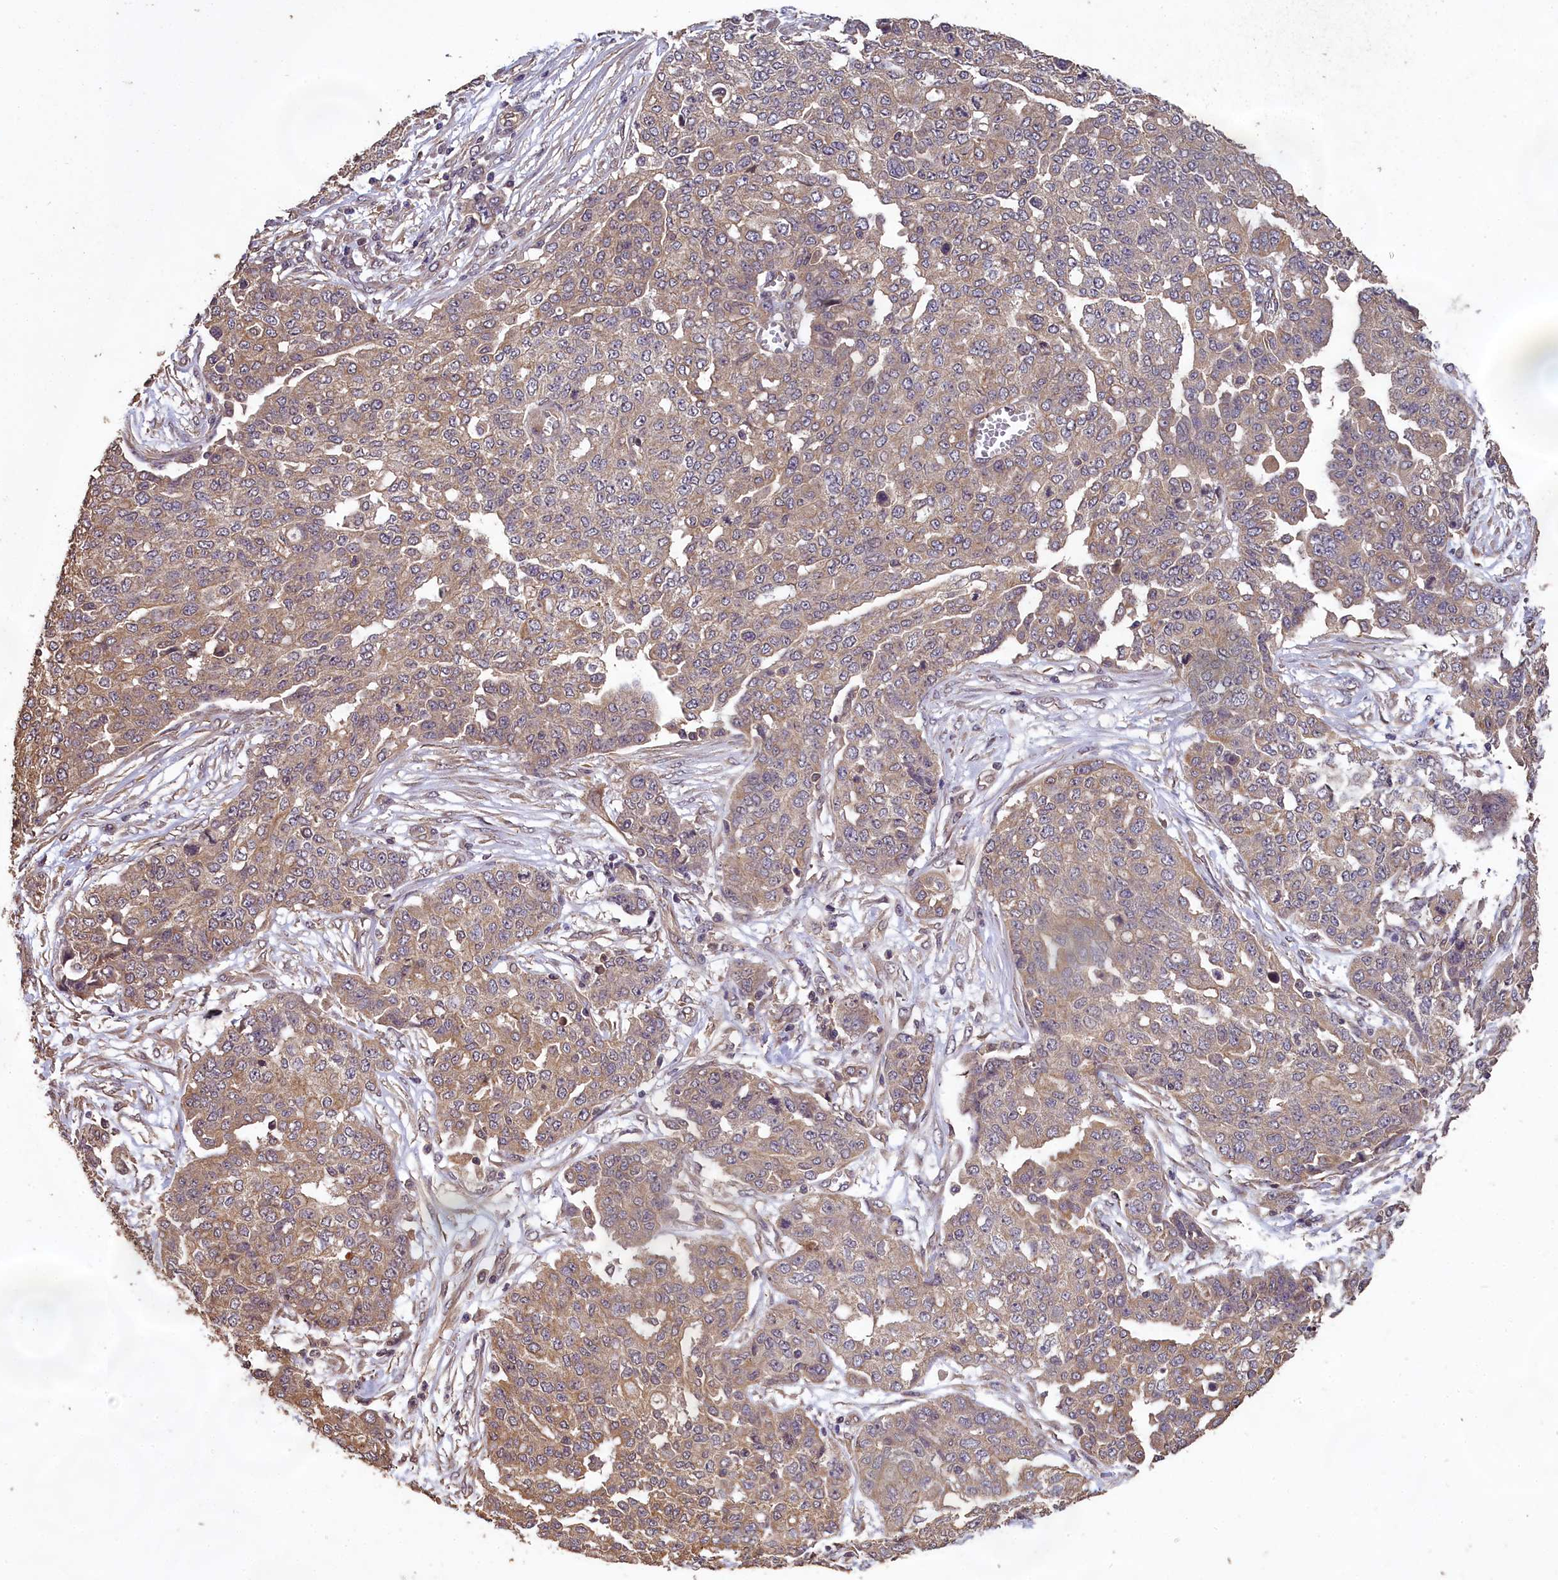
{"staining": {"intensity": "weak", "quantity": ">75%", "location": "cytoplasmic/membranous"}, "tissue": "ovarian cancer", "cell_type": "Tumor cells", "image_type": "cancer", "snomed": [{"axis": "morphology", "description": "Cystadenocarcinoma, serous, NOS"}, {"axis": "topography", "description": "Soft tissue"}, {"axis": "topography", "description": "Ovary"}], "caption": "Ovarian serous cystadenocarcinoma stained with a brown dye shows weak cytoplasmic/membranous positive staining in approximately >75% of tumor cells.", "gene": "CHD9", "patient": {"sex": "female", "age": 57}}